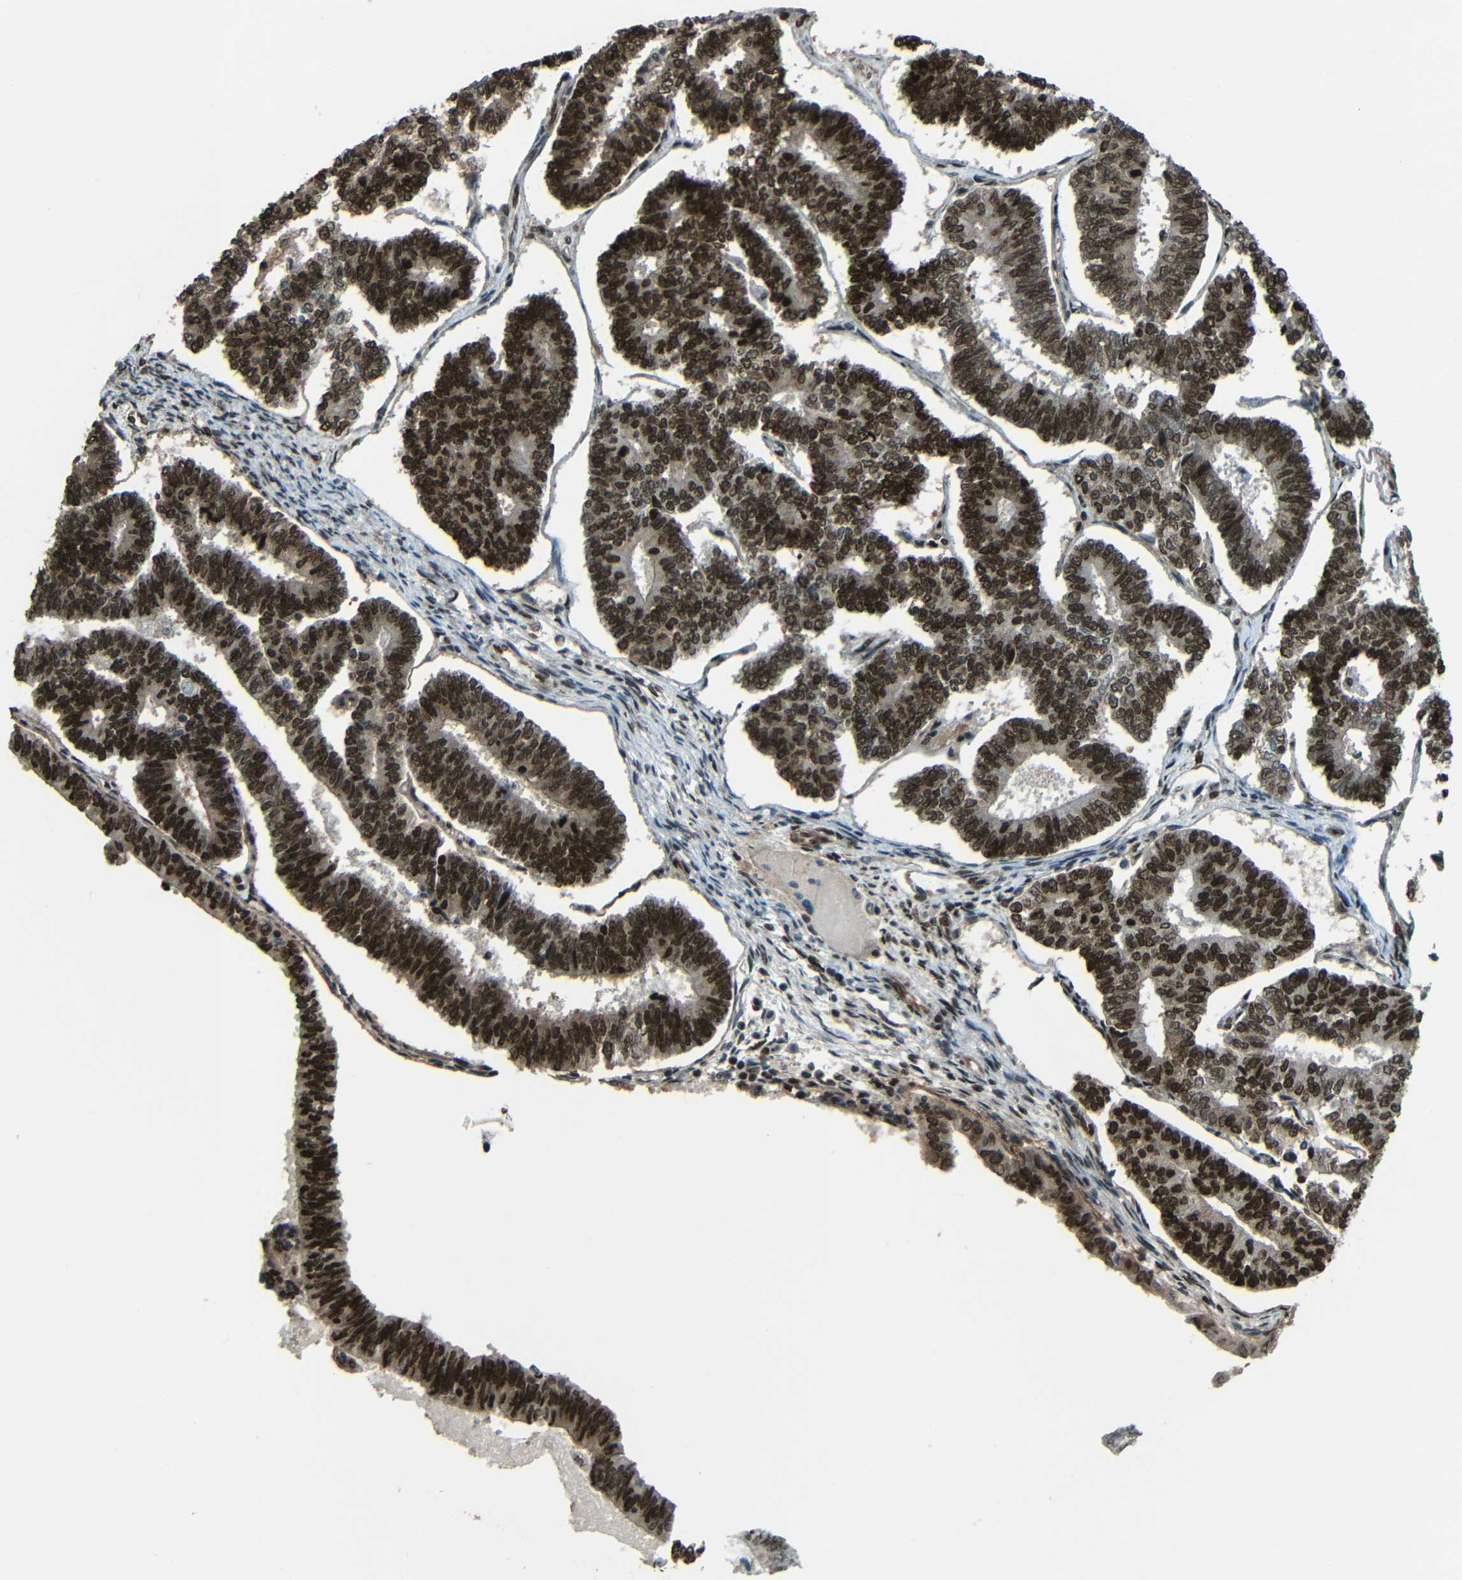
{"staining": {"intensity": "strong", "quantity": ">75%", "location": "nuclear"}, "tissue": "endometrial cancer", "cell_type": "Tumor cells", "image_type": "cancer", "snomed": [{"axis": "morphology", "description": "Adenocarcinoma, NOS"}, {"axis": "topography", "description": "Endometrium"}], "caption": "Immunohistochemical staining of human adenocarcinoma (endometrial) demonstrates strong nuclear protein staining in approximately >75% of tumor cells.", "gene": "PSIP1", "patient": {"sex": "female", "age": 70}}